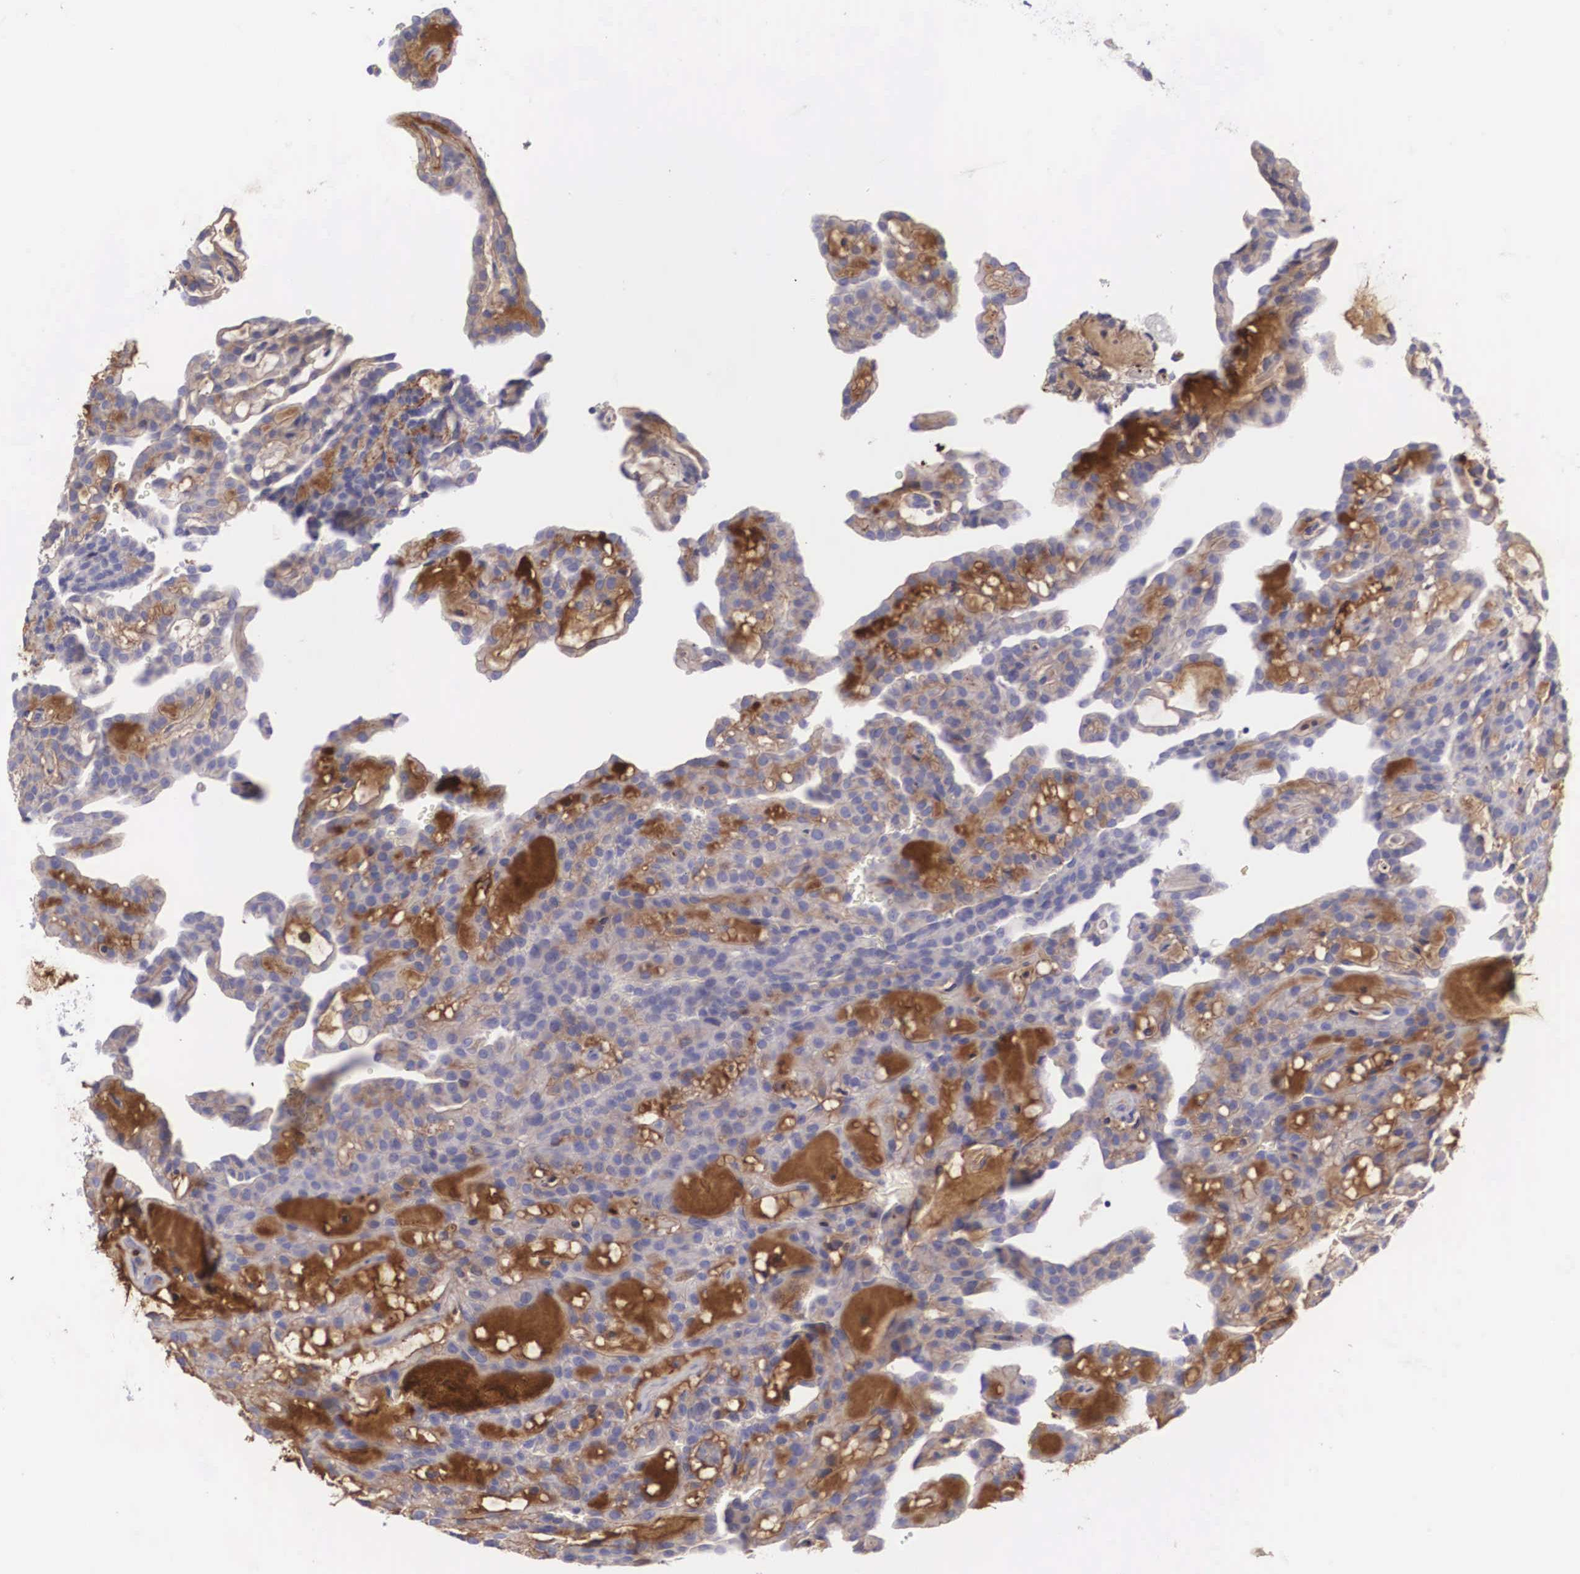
{"staining": {"intensity": "moderate", "quantity": "<25%", "location": "cytoplasmic/membranous"}, "tissue": "renal cancer", "cell_type": "Tumor cells", "image_type": "cancer", "snomed": [{"axis": "morphology", "description": "Adenocarcinoma, NOS"}, {"axis": "topography", "description": "Kidney"}], "caption": "Renal cancer (adenocarcinoma) tissue displays moderate cytoplasmic/membranous positivity in approximately <25% of tumor cells, visualized by immunohistochemistry.", "gene": "CLU", "patient": {"sex": "male", "age": 63}}